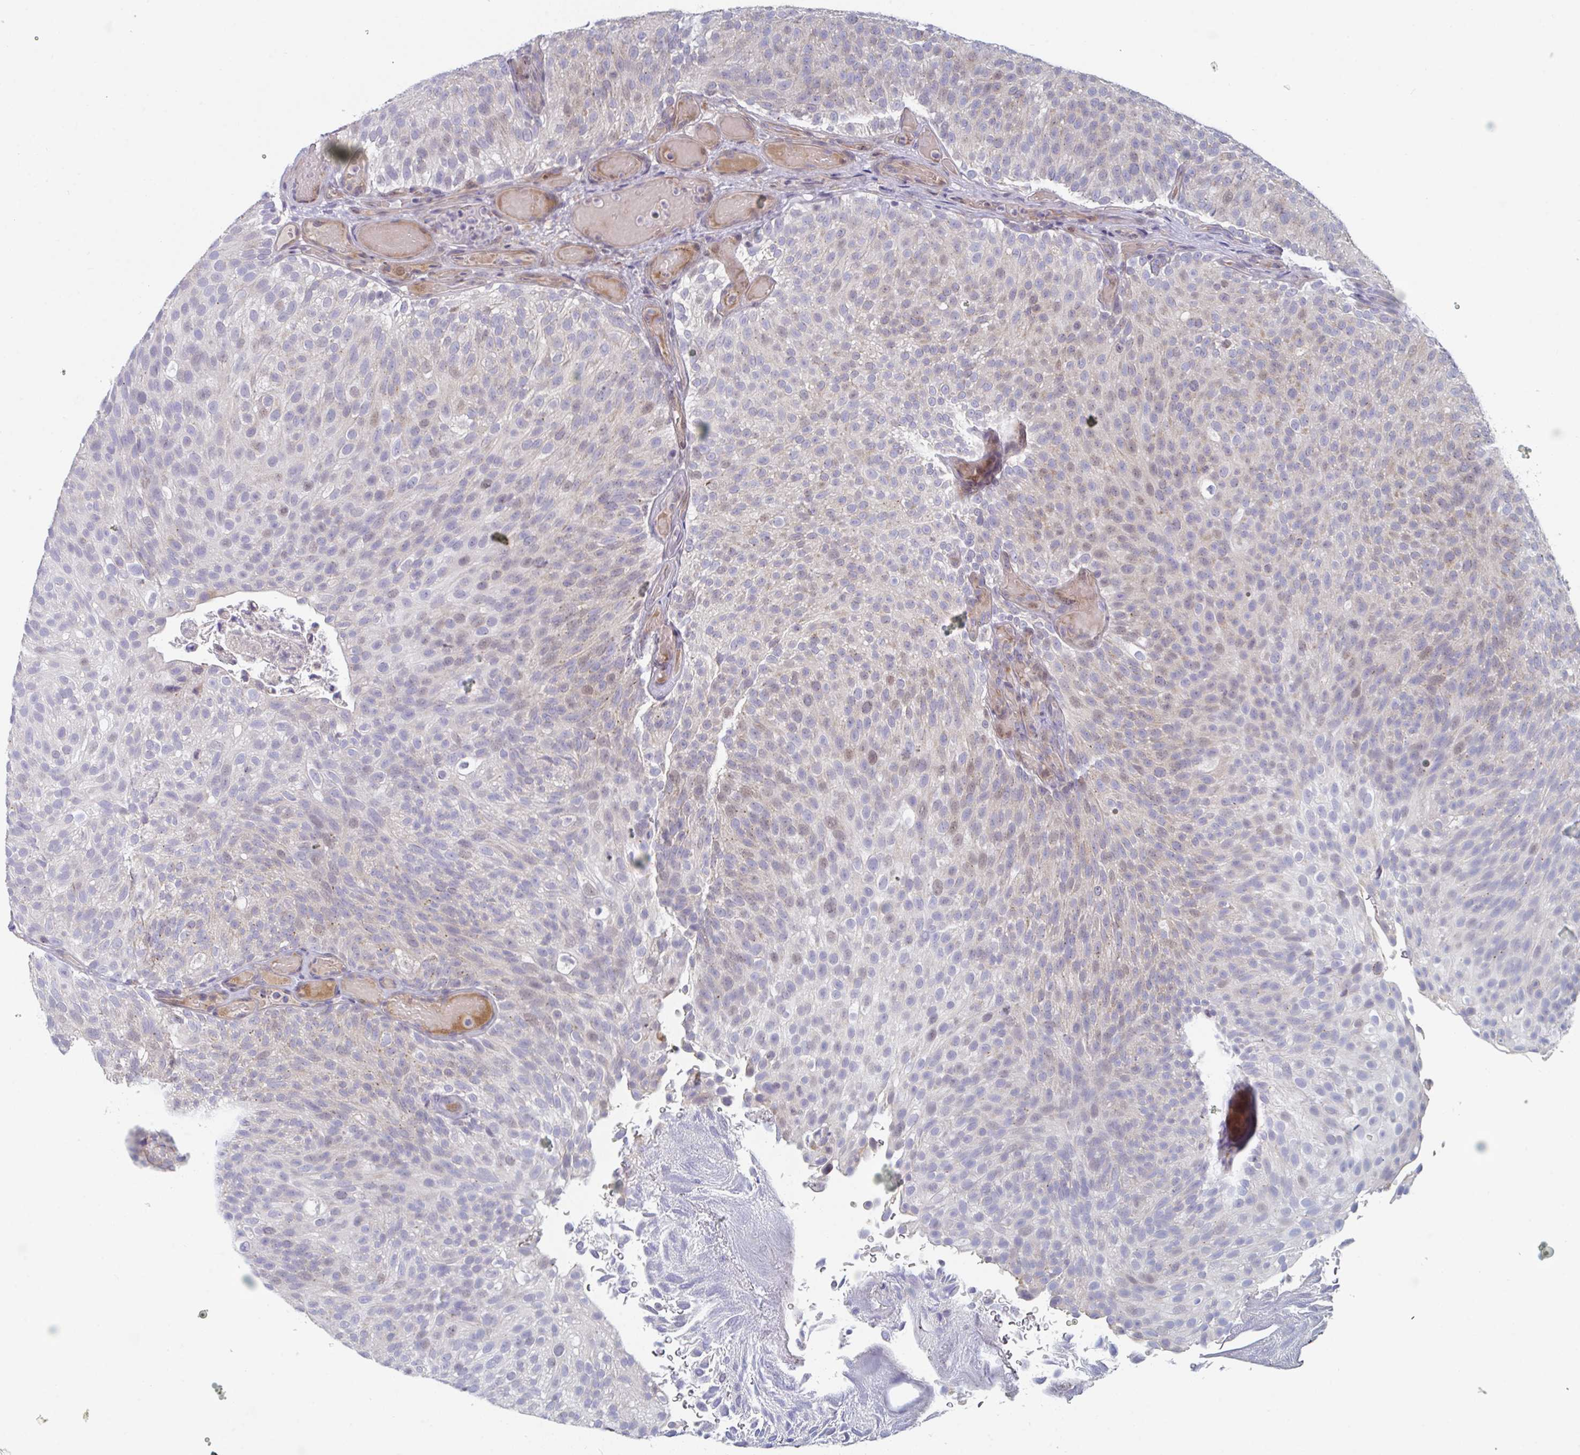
{"staining": {"intensity": "weak", "quantity": "<25%", "location": "cytoplasmic/membranous,nuclear"}, "tissue": "urothelial cancer", "cell_type": "Tumor cells", "image_type": "cancer", "snomed": [{"axis": "morphology", "description": "Urothelial carcinoma, Low grade"}, {"axis": "topography", "description": "Urinary bladder"}], "caption": "This photomicrograph is of urothelial cancer stained with immunohistochemistry (IHC) to label a protein in brown with the nuclei are counter-stained blue. There is no staining in tumor cells. (DAB immunohistochemistry, high magnification).", "gene": "CENPT", "patient": {"sex": "male", "age": 78}}